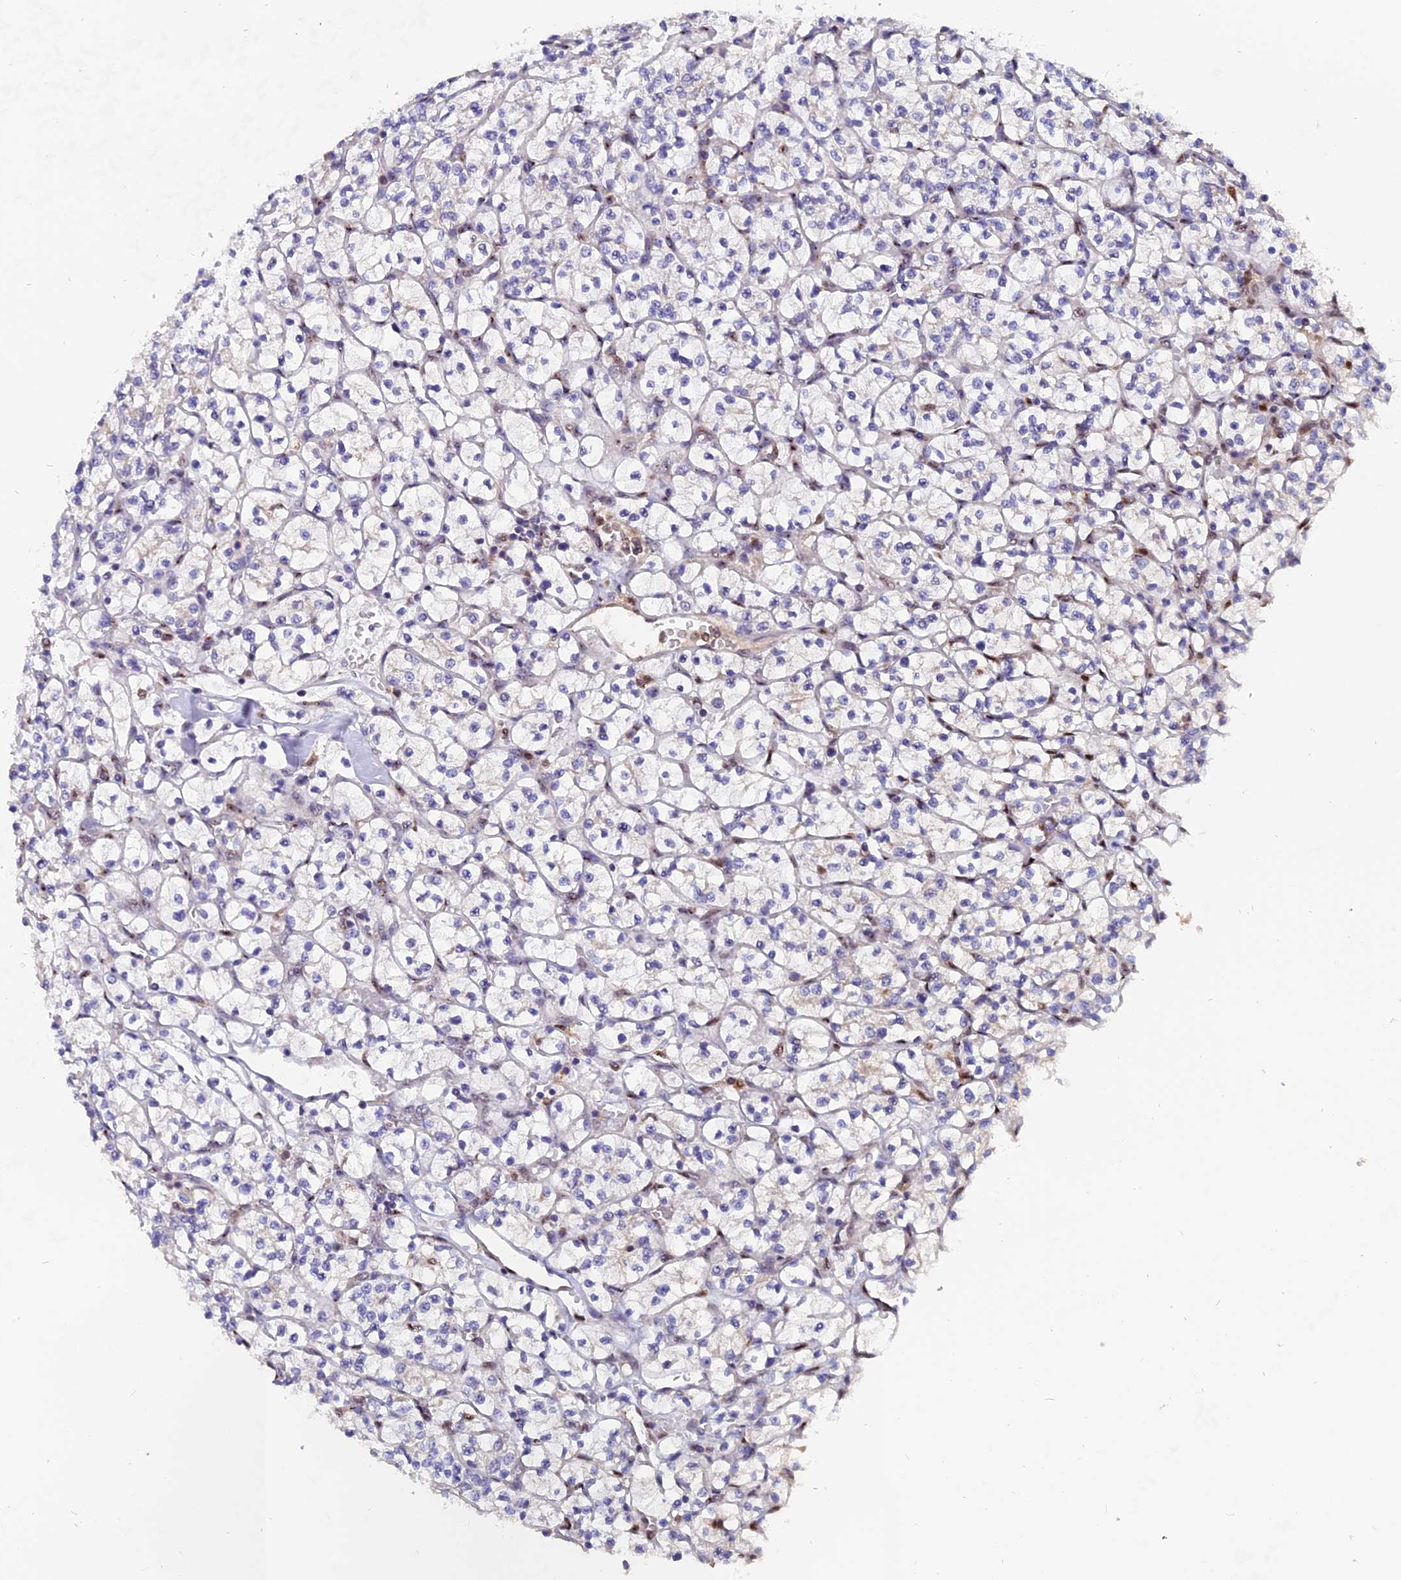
{"staining": {"intensity": "negative", "quantity": "none", "location": "none"}, "tissue": "renal cancer", "cell_type": "Tumor cells", "image_type": "cancer", "snomed": [{"axis": "morphology", "description": "Adenocarcinoma, NOS"}, {"axis": "topography", "description": "Kidney"}], "caption": "Immunohistochemical staining of renal cancer shows no significant positivity in tumor cells.", "gene": "FAM118B", "patient": {"sex": "female", "age": 64}}